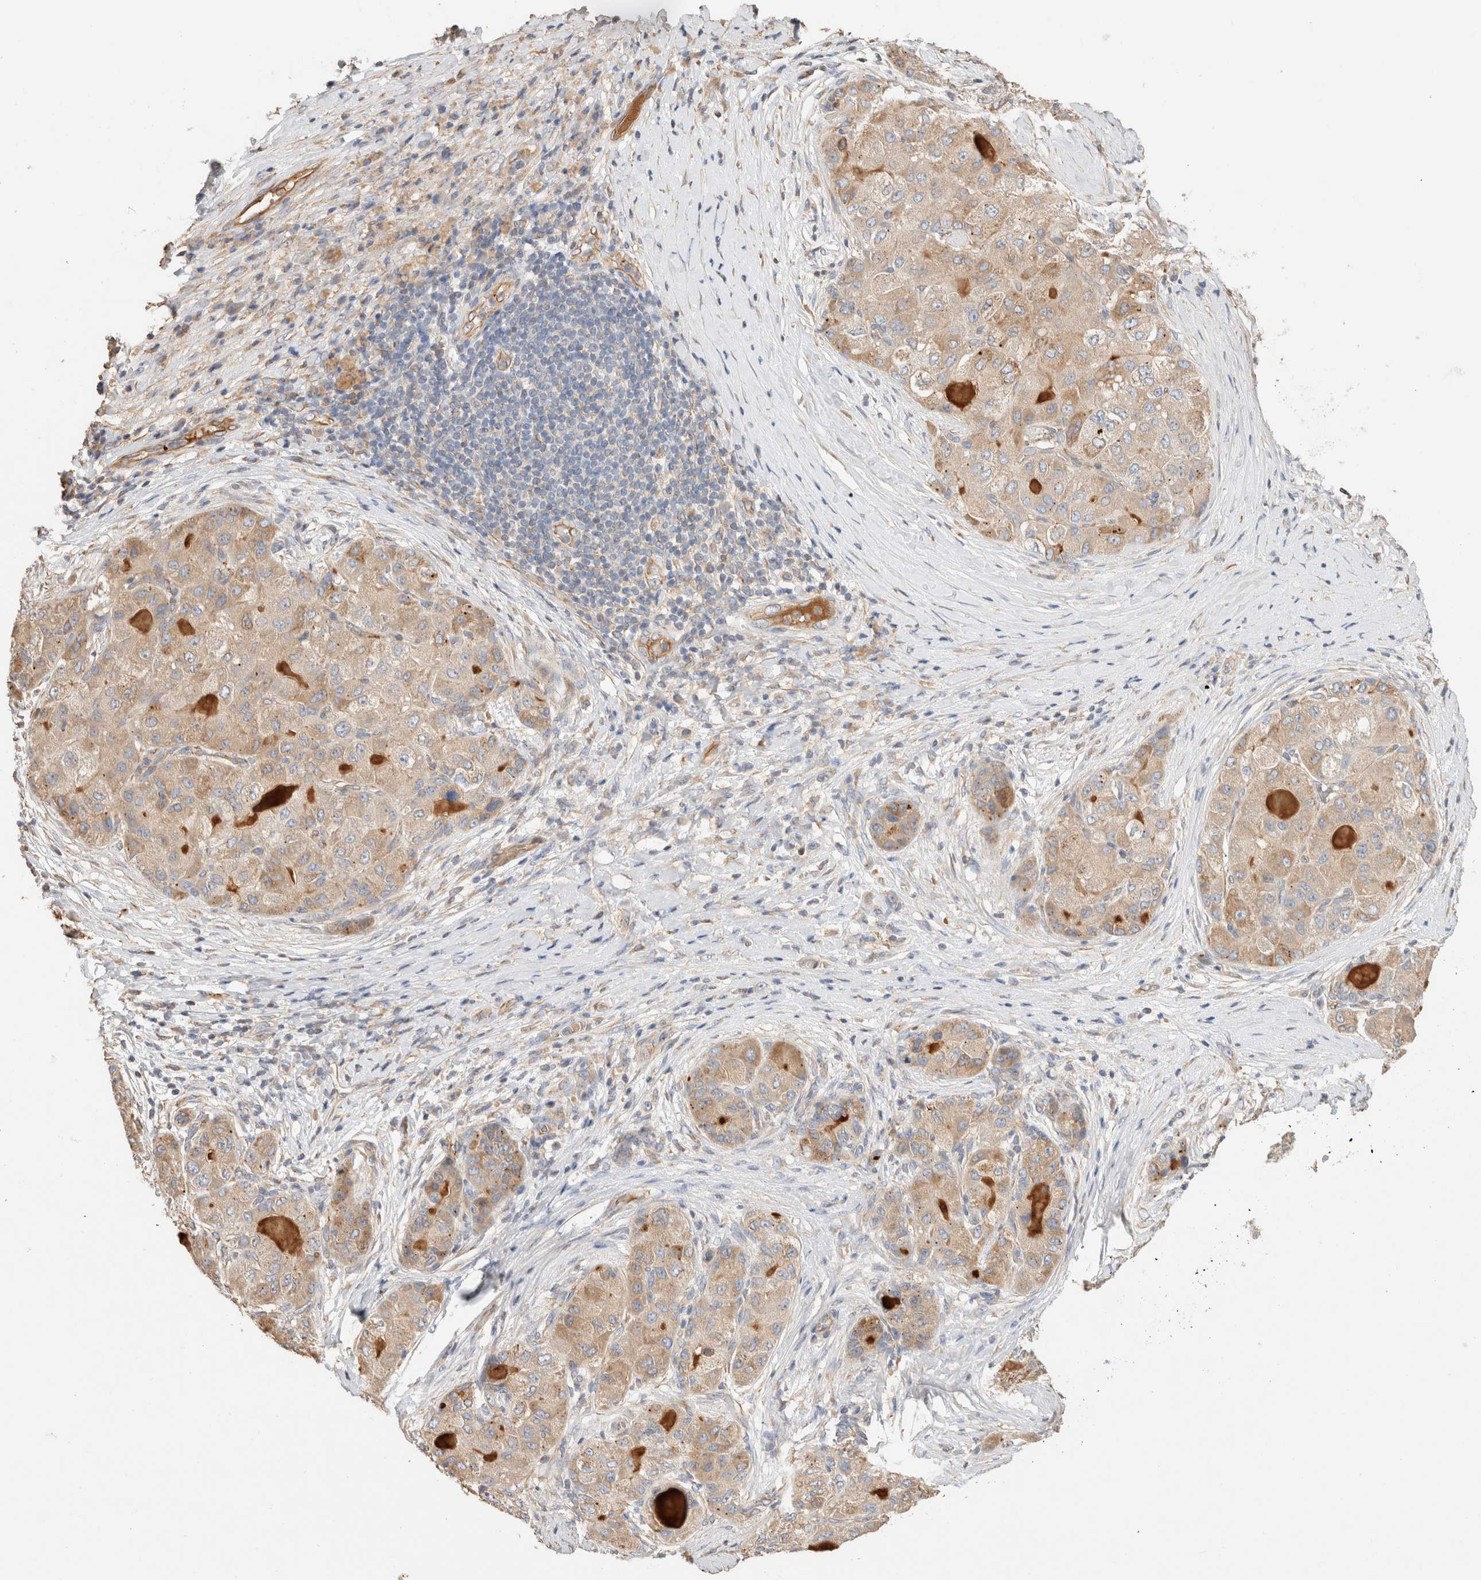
{"staining": {"intensity": "weak", "quantity": ">75%", "location": "cytoplasmic/membranous"}, "tissue": "liver cancer", "cell_type": "Tumor cells", "image_type": "cancer", "snomed": [{"axis": "morphology", "description": "Carcinoma, Hepatocellular, NOS"}, {"axis": "topography", "description": "Liver"}], "caption": "About >75% of tumor cells in liver cancer show weak cytoplasmic/membranous protein expression as visualized by brown immunohistochemical staining.", "gene": "PROS1", "patient": {"sex": "male", "age": 80}}